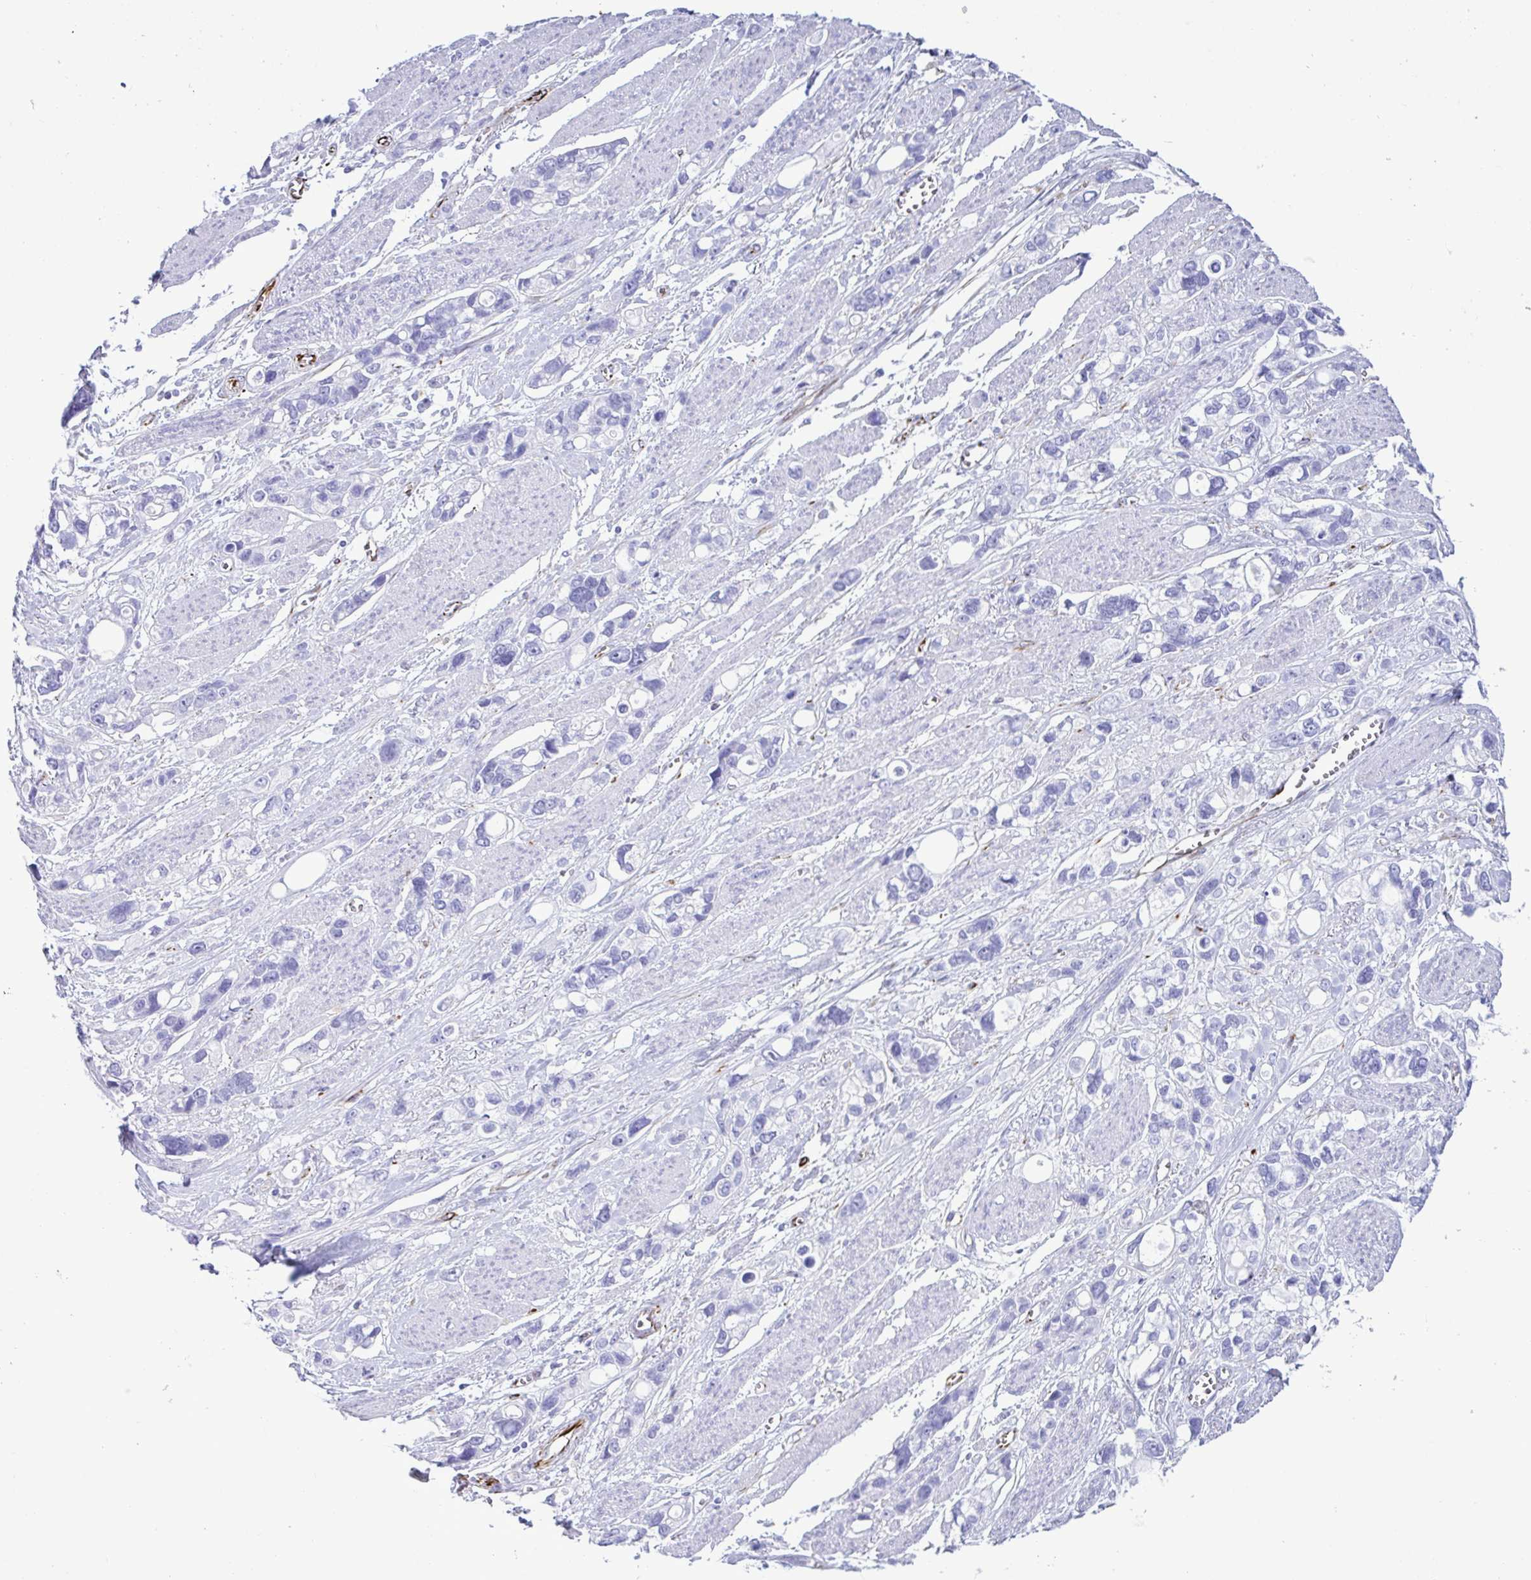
{"staining": {"intensity": "negative", "quantity": "none", "location": "none"}, "tissue": "stomach cancer", "cell_type": "Tumor cells", "image_type": "cancer", "snomed": [{"axis": "morphology", "description": "Adenocarcinoma, NOS"}, {"axis": "topography", "description": "Stomach, upper"}], "caption": "Tumor cells are negative for protein expression in human adenocarcinoma (stomach). (Stains: DAB (3,3'-diaminobenzidine) IHC with hematoxylin counter stain, Microscopy: brightfield microscopy at high magnification).", "gene": "SMAD5", "patient": {"sex": "female", "age": 81}}